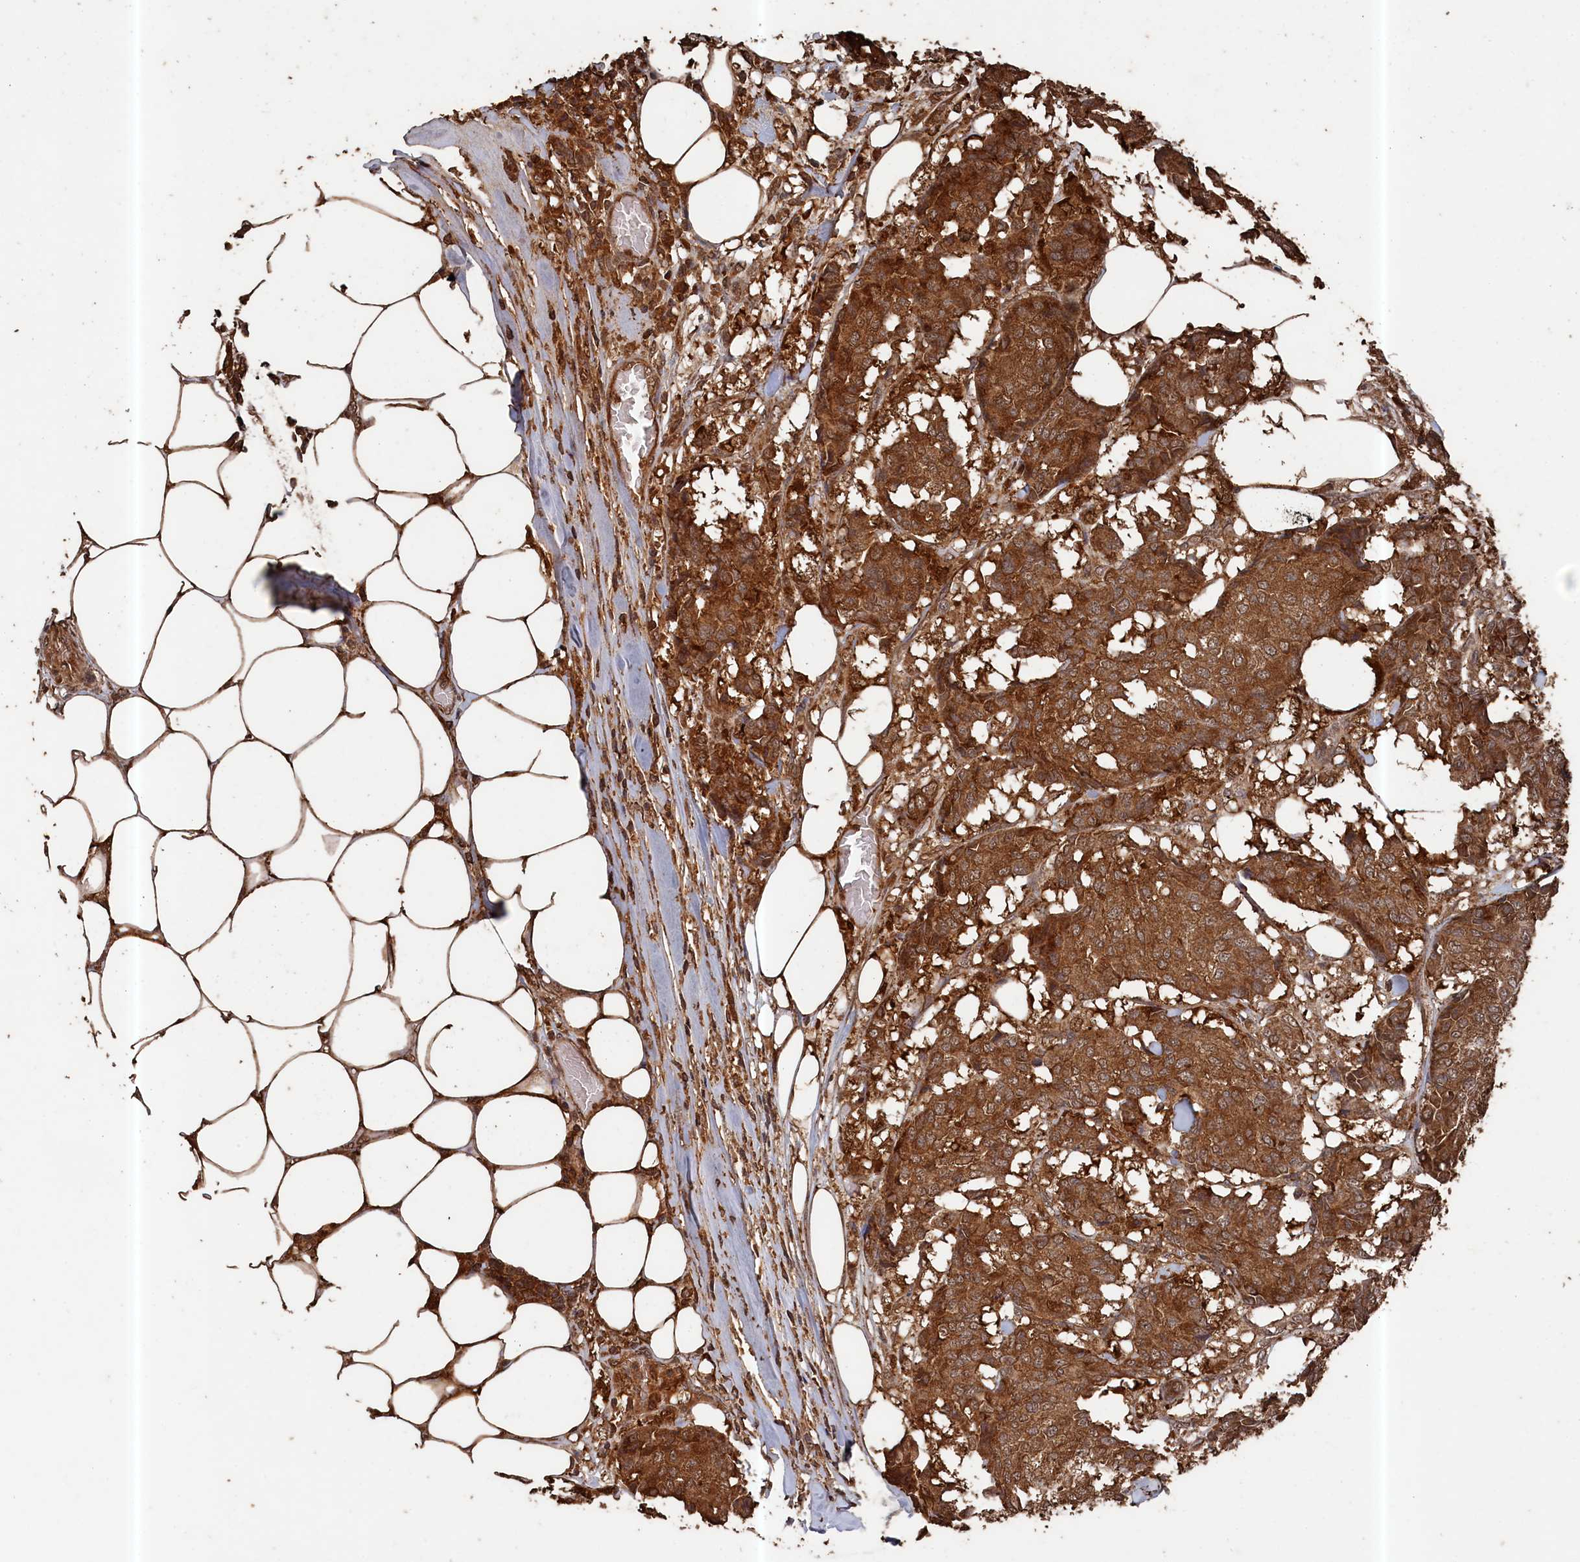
{"staining": {"intensity": "strong", "quantity": ">75%", "location": "cytoplasmic/membranous"}, "tissue": "breast cancer", "cell_type": "Tumor cells", "image_type": "cancer", "snomed": [{"axis": "morphology", "description": "Duct carcinoma"}, {"axis": "topography", "description": "Breast"}], "caption": "Breast cancer (infiltrating ductal carcinoma) stained with a brown dye demonstrates strong cytoplasmic/membranous positive positivity in approximately >75% of tumor cells.", "gene": "SNX33", "patient": {"sex": "female", "age": 75}}